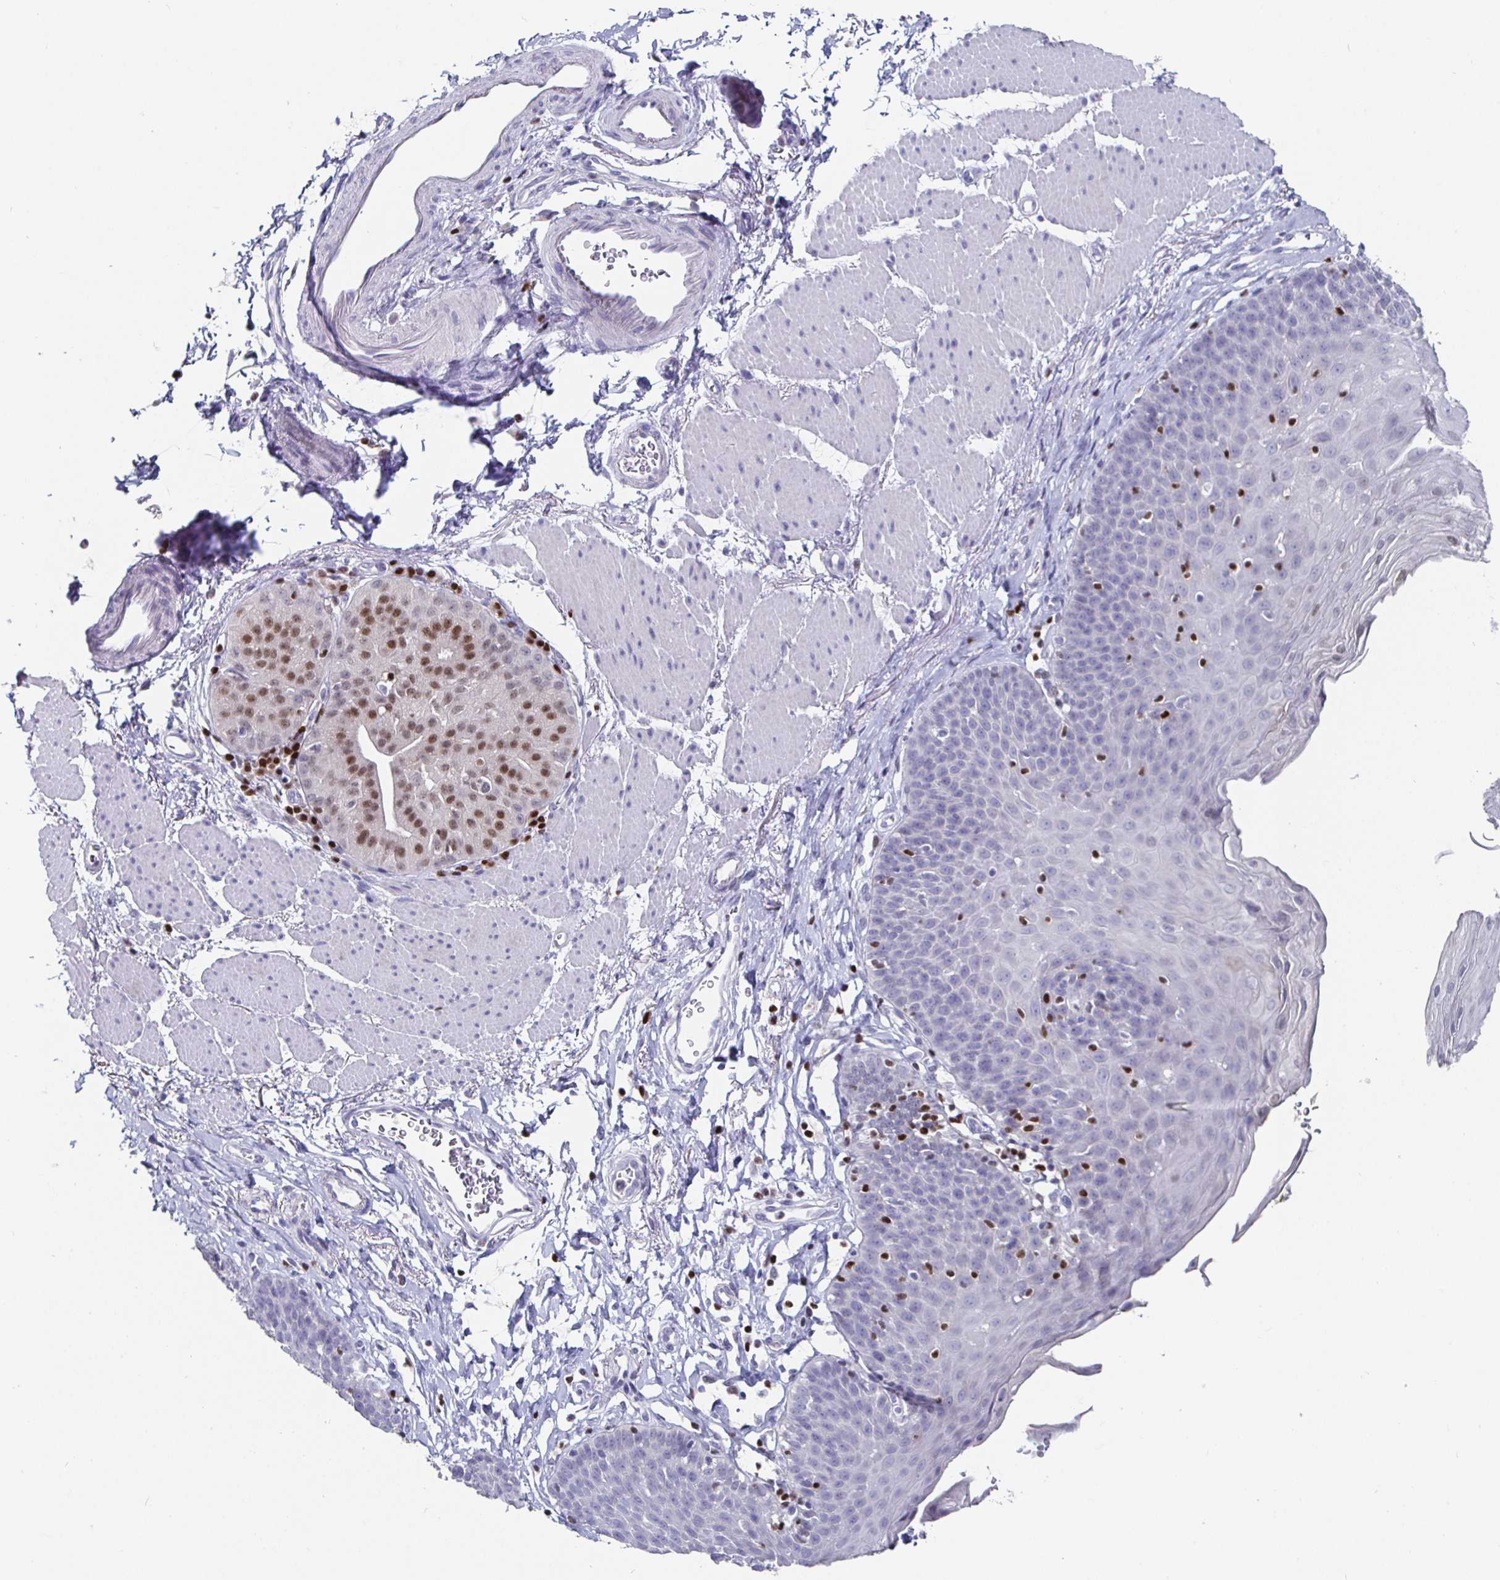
{"staining": {"intensity": "negative", "quantity": "none", "location": "none"}, "tissue": "esophagus", "cell_type": "Squamous epithelial cells", "image_type": "normal", "snomed": [{"axis": "morphology", "description": "Normal tissue, NOS"}, {"axis": "topography", "description": "Esophagus"}], "caption": "Photomicrograph shows no protein expression in squamous epithelial cells of benign esophagus.", "gene": "RUNX2", "patient": {"sex": "female", "age": 81}}